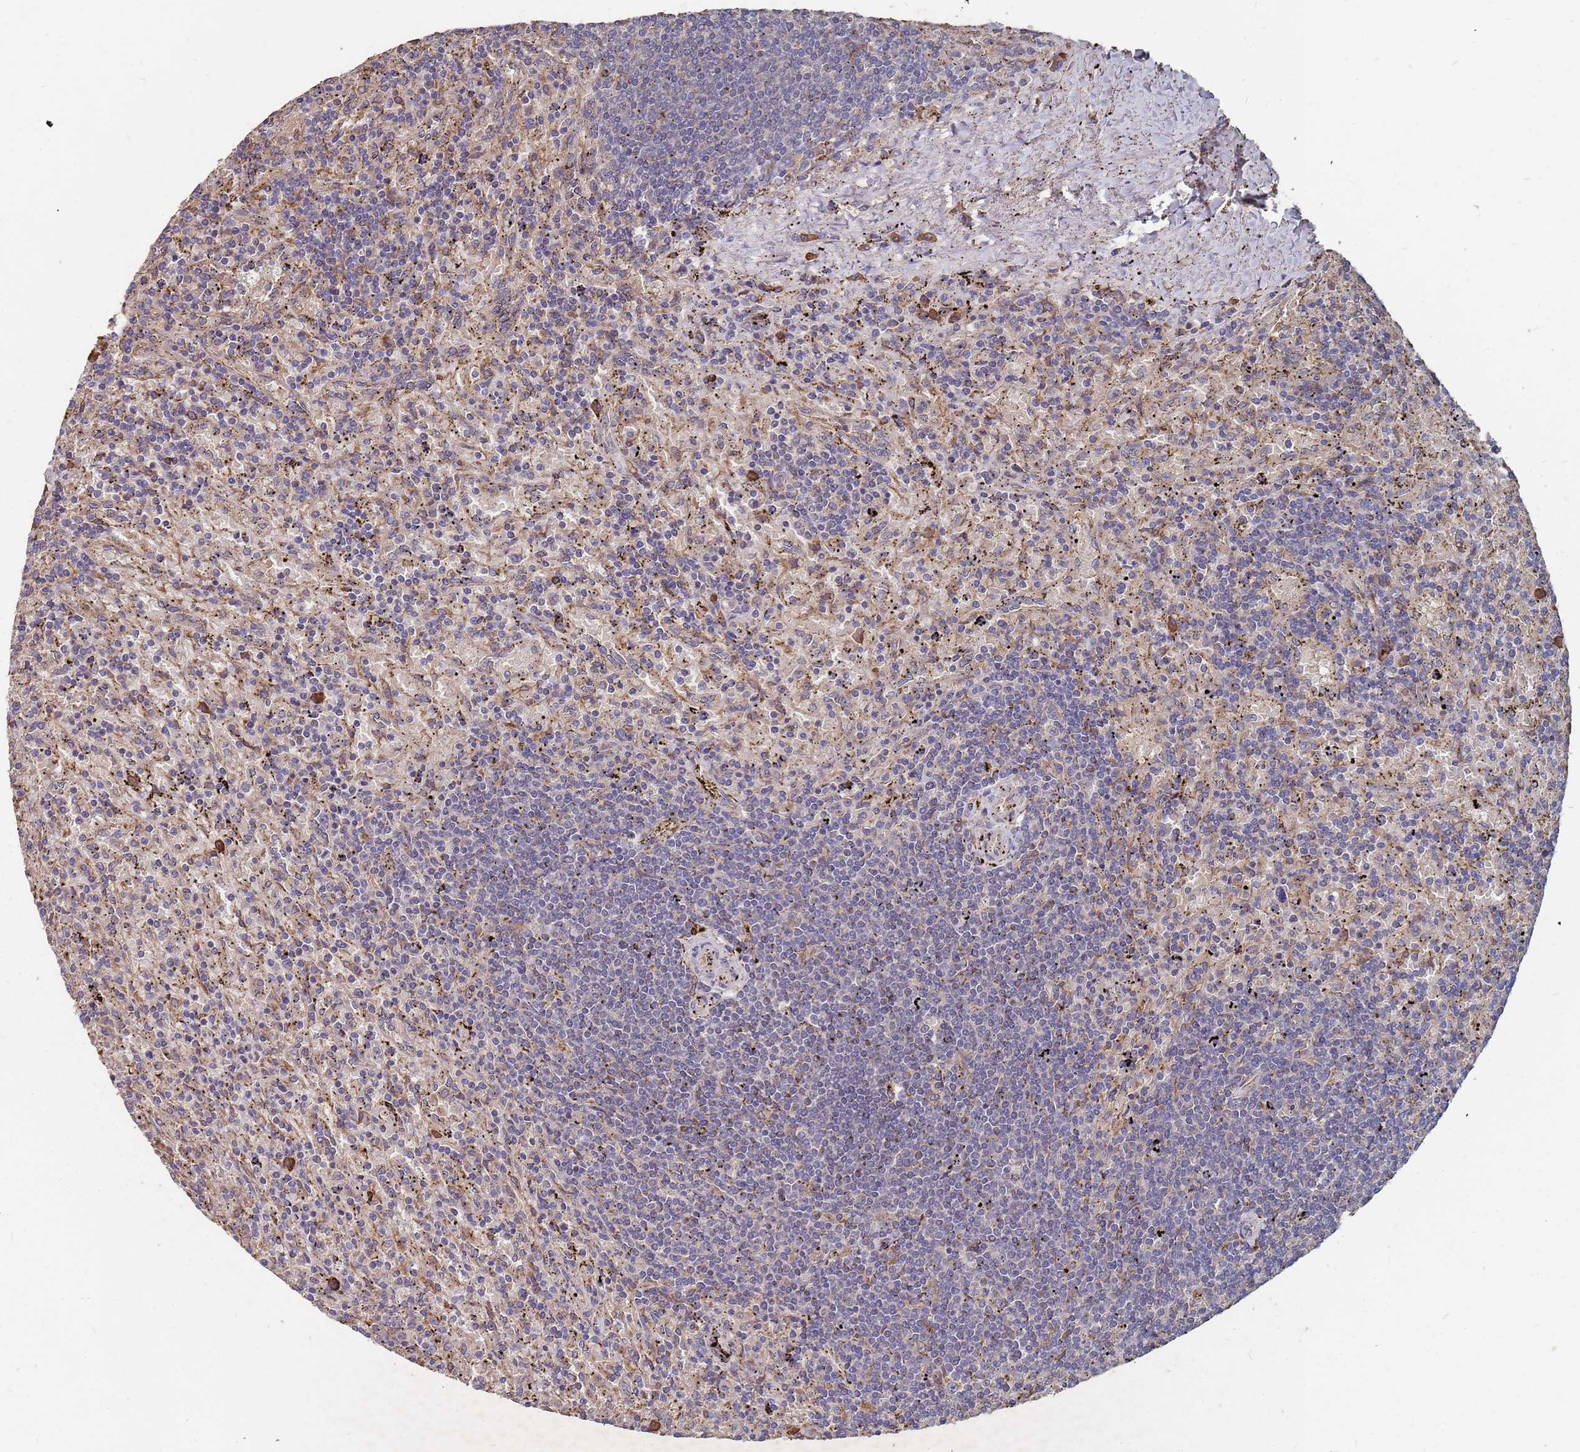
{"staining": {"intensity": "negative", "quantity": "none", "location": "none"}, "tissue": "lymphoma", "cell_type": "Tumor cells", "image_type": "cancer", "snomed": [{"axis": "morphology", "description": "Malignant lymphoma, non-Hodgkin's type, Low grade"}, {"axis": "topography", "description": "Spleen"}], "caption": "This is a histopathology image of immunohistochemistry (IHC) staining of low-grade malignant lymphoma, non-Hodgkin's type, which shows no positivity in tumor cells. The staining is performed using DAB (3,3'-diaminobenzidine) brown chromogen with nuclei counter-stained in using hematoxylin.", "gene": "ATG5", "patient": {"sex": "male", "age": 76}}